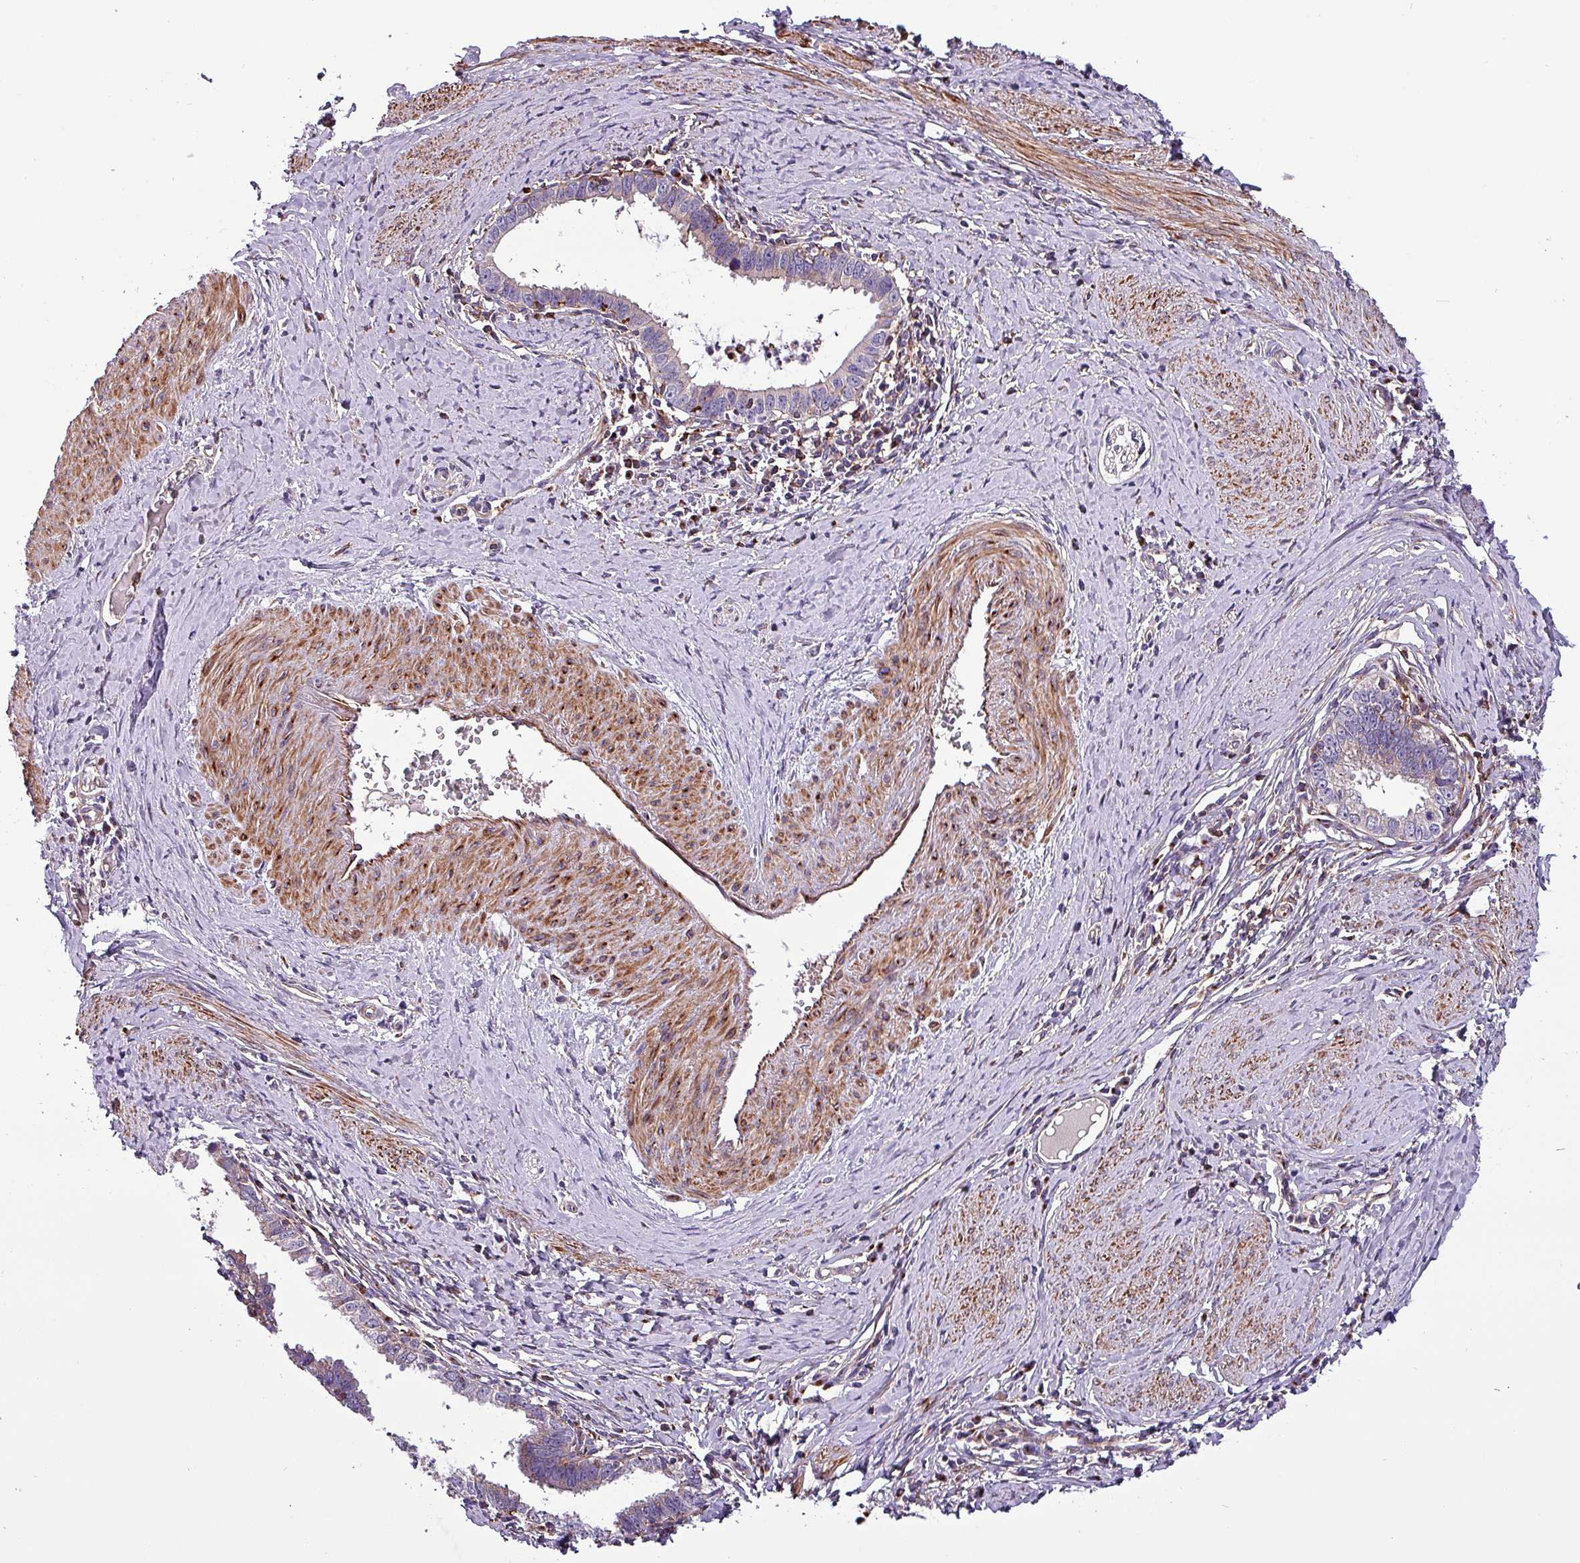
{"staining": {"intensity": "weak", "quantity": "<25%", "location": "cytoplasmic/membranous"}, "tissue": "cervical cancer", "cell_type": "Tumor cells", "image_type": "cancer", "snomed": [{"axis": "morphology", "description": "Adenocarcinoma, NOS"}, {"axis": "topography", "description": "Cervix"}], "caption": "A histopathology image of human cervical adenocarcinoma is negative for staining in tumor cells.", "gene": "VAMP4", "patient": {"sex": "female", "age": 36}}